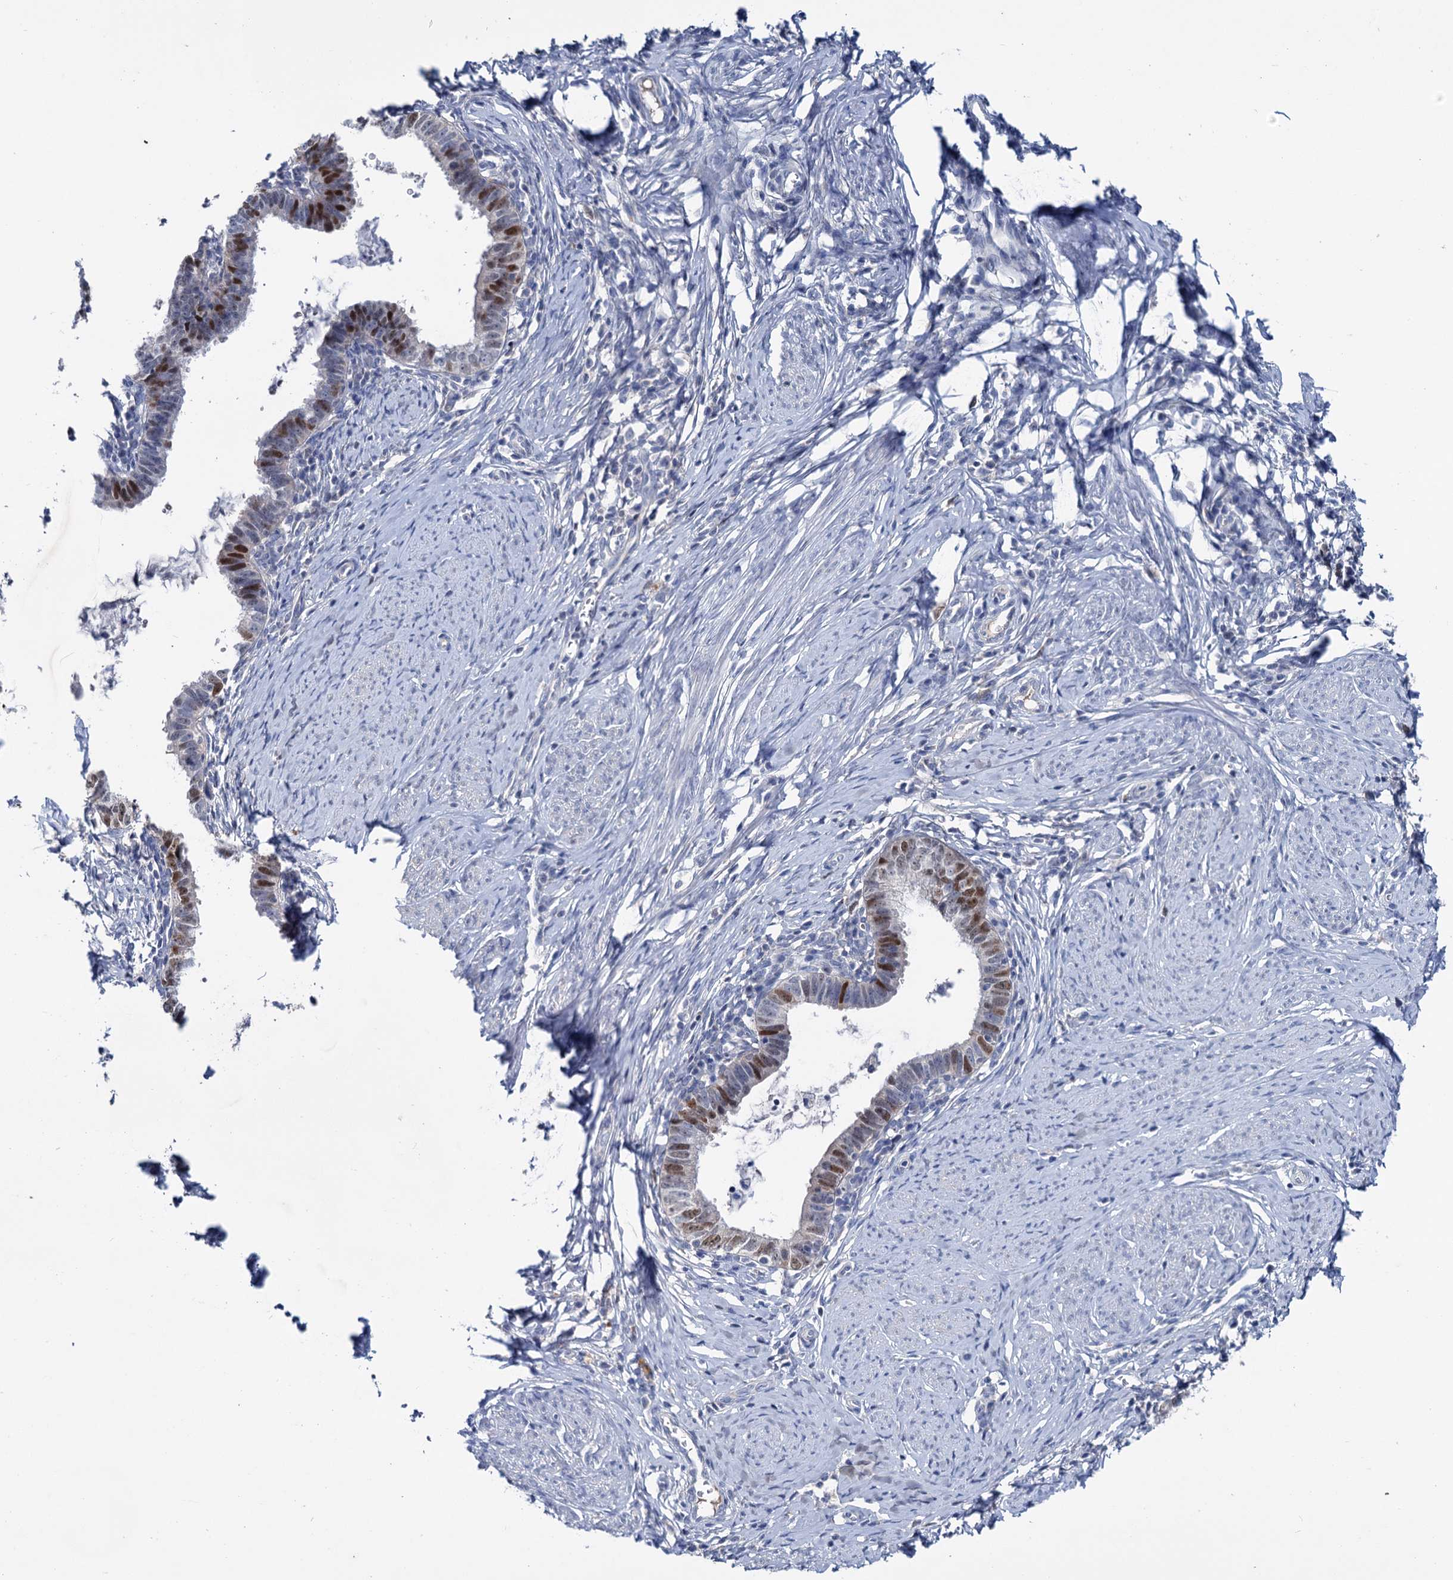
{"staining": {"intensity": "moderate", "quantity": "25%-75%", "location": "nuclear"}, "tissue": "cervical cancer", "cell_type": "Tumor cells", "image_type": "cancer", "snomed": [{"axis": "morphology", "description": "Adenocarcinoma, NOS"}, {"axis": "topography", "description": "Cervix"}], "caption": "Cervical cancer stained with DAB IHC shows medium levels of moderate nuclear positivity in approximately 25%-75% of tumor cells.", "gene": "FAM111B", "patient": {"sex": "female", "age": 36}}